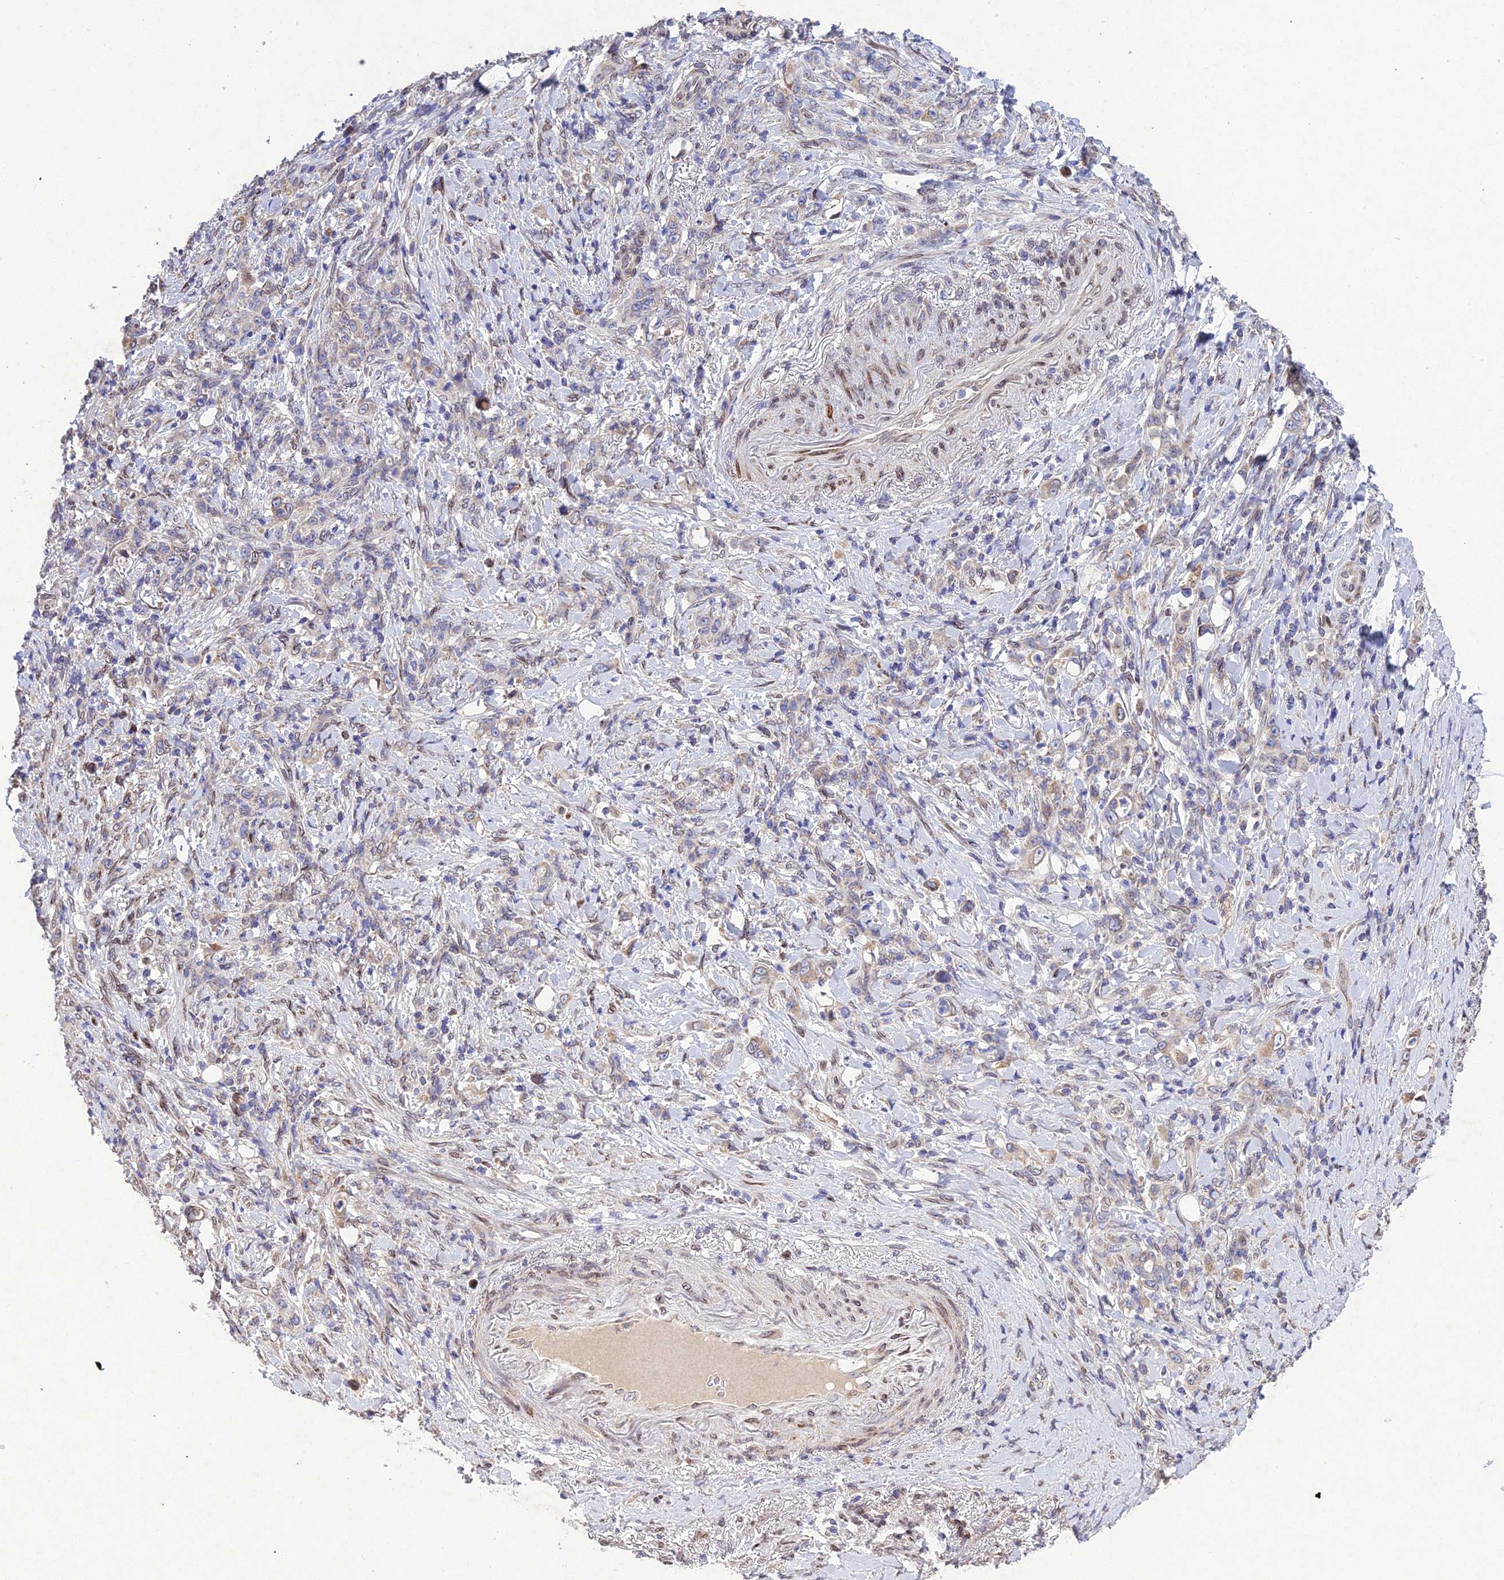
{"staining": {"intensity": "weak", "quantity": "<25%", "location": "cytoplasmic/membranous"}, "tissue": "stomach cancer", "cell_type": "Tumor cells", "image_type": "cancer", "snomed": [{"axis": "morphology", "description": "Normal tissue, NOS"}, {"axis": "morphology", "description": "Adenocarcinoma, NOS"}, {"axis": "topography", "description": "Stomach"}], "caption": "Tumor cells show no significant positivity in stomach cancer (adenocarcinoma).", "gene": "MGAT2", "patient": {"sex": "female", "age": 79}}